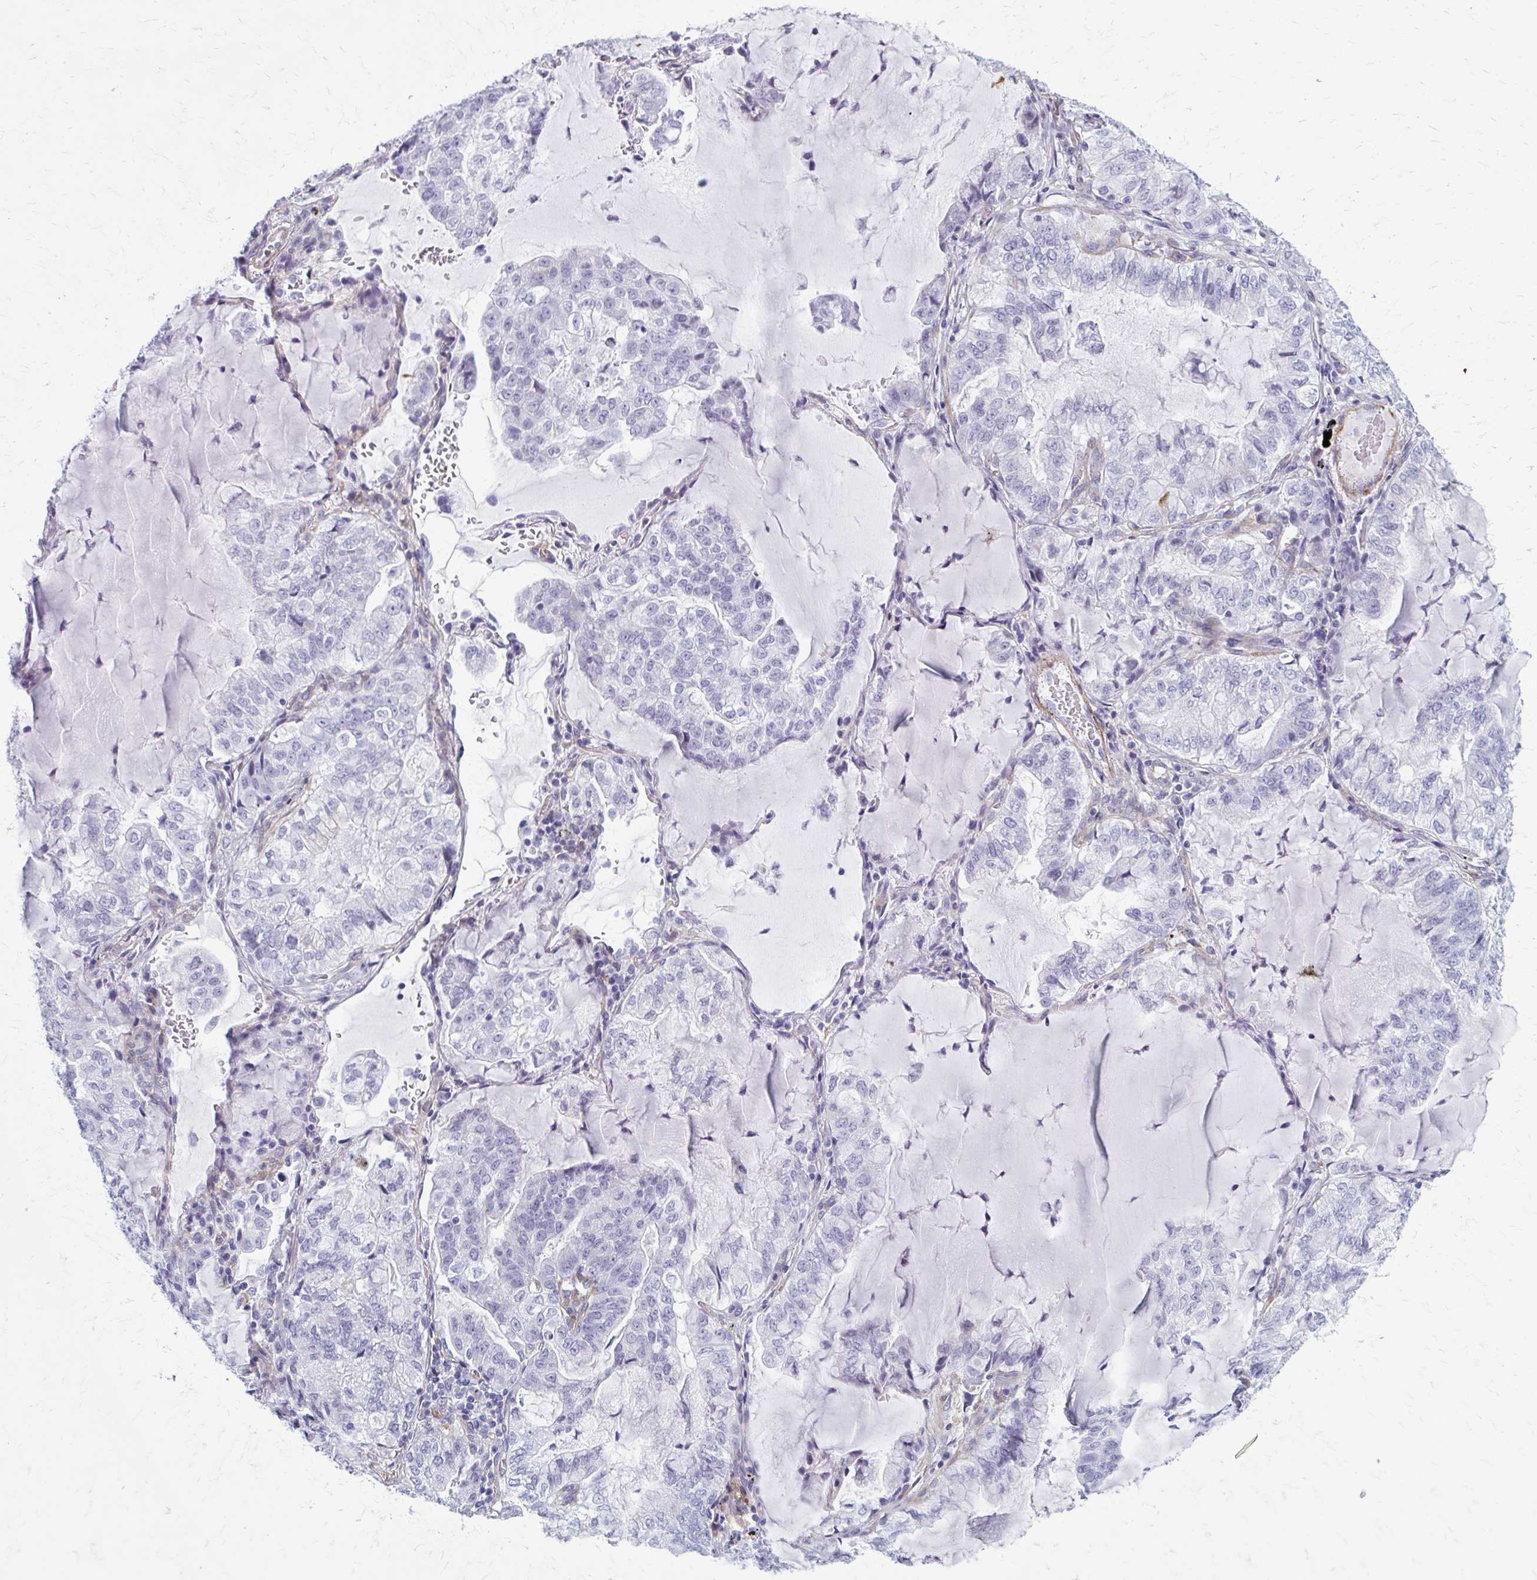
{"staining": {"intensity": "negative", "quantity": "none", "location": "none"}, "tissue": "lung cancer", "cell_type": "Tumor cells", "image_type": "cancer", "snomed": [{"axis": "morphology", "description": "Adenocarcinoma, NOS"}, {"axis": "topography", "description": "Lymph node"}, {"axis": "topography", "description": "Lung"}], "caption": "There is no significant staining in tumor cells of lung adenocarcinoma.", "gene": "AKAP12", "patient": {"sex": "male", "age": 66}}